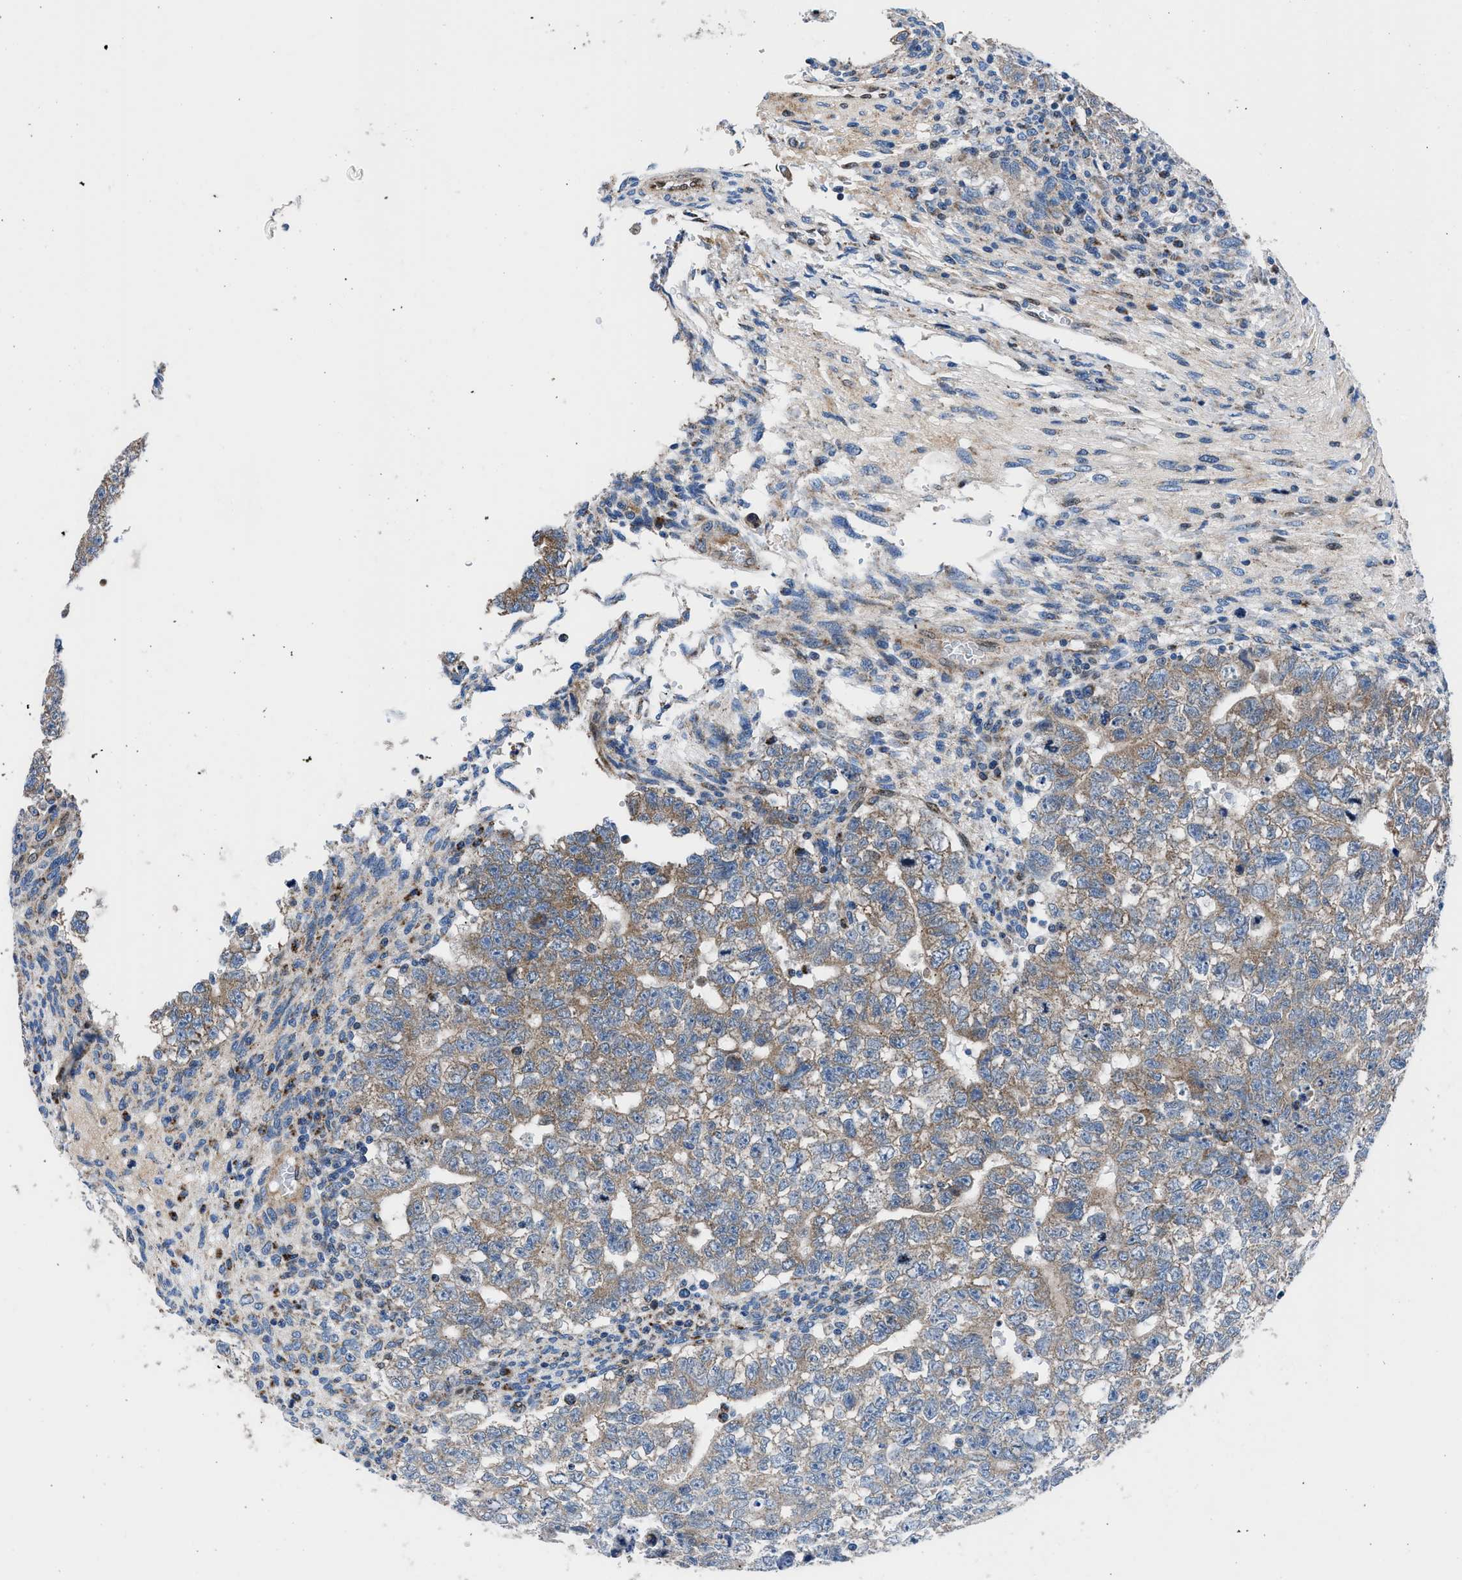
{"staining": {"intensity": "moderate", "quantity": "25%-75%", "location": "cytoplasmic/membranous"}, "tissue": "testis cancer", "cell_type": "Tumor cells", "image_type": "cancer", "snomed": [{"axis": "morphology", "description": "Seminoma, NOS"}, {"axis": "morphology", "description": "Carcinoma, Embryonal, NOS"}, {"axis": "topography", "description": "Testis"}], "caption": "Immunohistochemical staining of human seminoma (testis) reveals medium levels of moderate cytoplasmic/membranous expression in about 25%-75% of tumor cells.", "gene": "LMO2", "patient": {"sex": "male", "age": 38}}